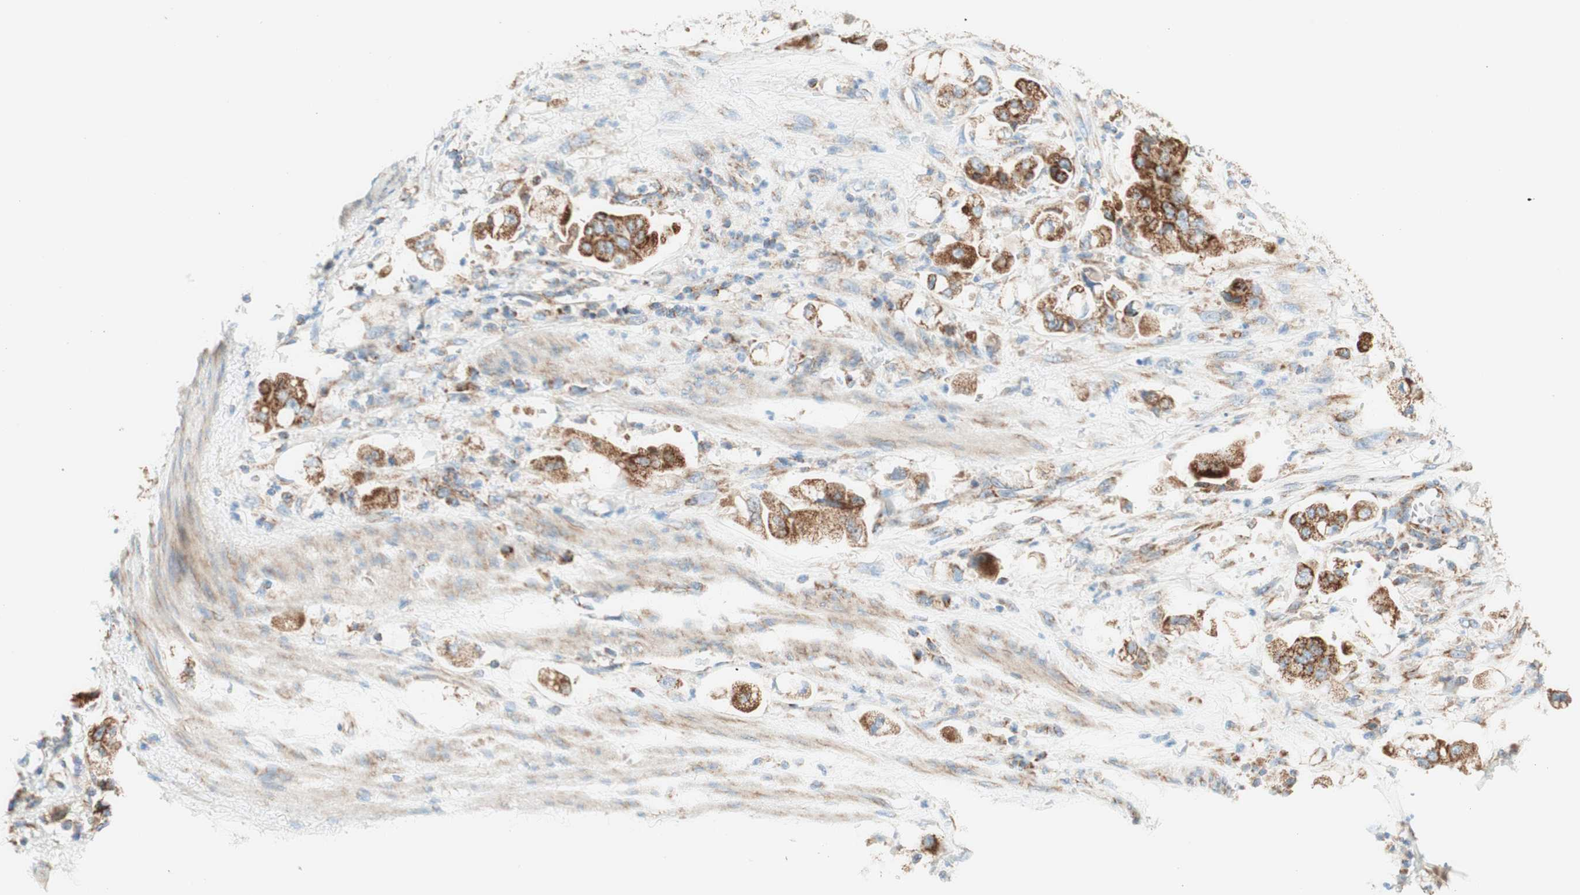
{"staining": {"intensity": "strong", "quantity": ">75%", "location": "cytoplasmic/membranous"}, "tissue": "stomach cancer", "cell_type": "Tumor cells", "image_type": "cancer", "snomed": [{"axis": "morphology", "description": "Adenocarcinoma, NOS"}, {"axis": "topography", "description": "Stomach"}], "caption": "A brown stain highlights strong cytoplasmic/membranous positivity of a protein in human stomach cancer tumor cells.", "gene": "TOMM20", "patient": {"sex": "male", "age": 62}}